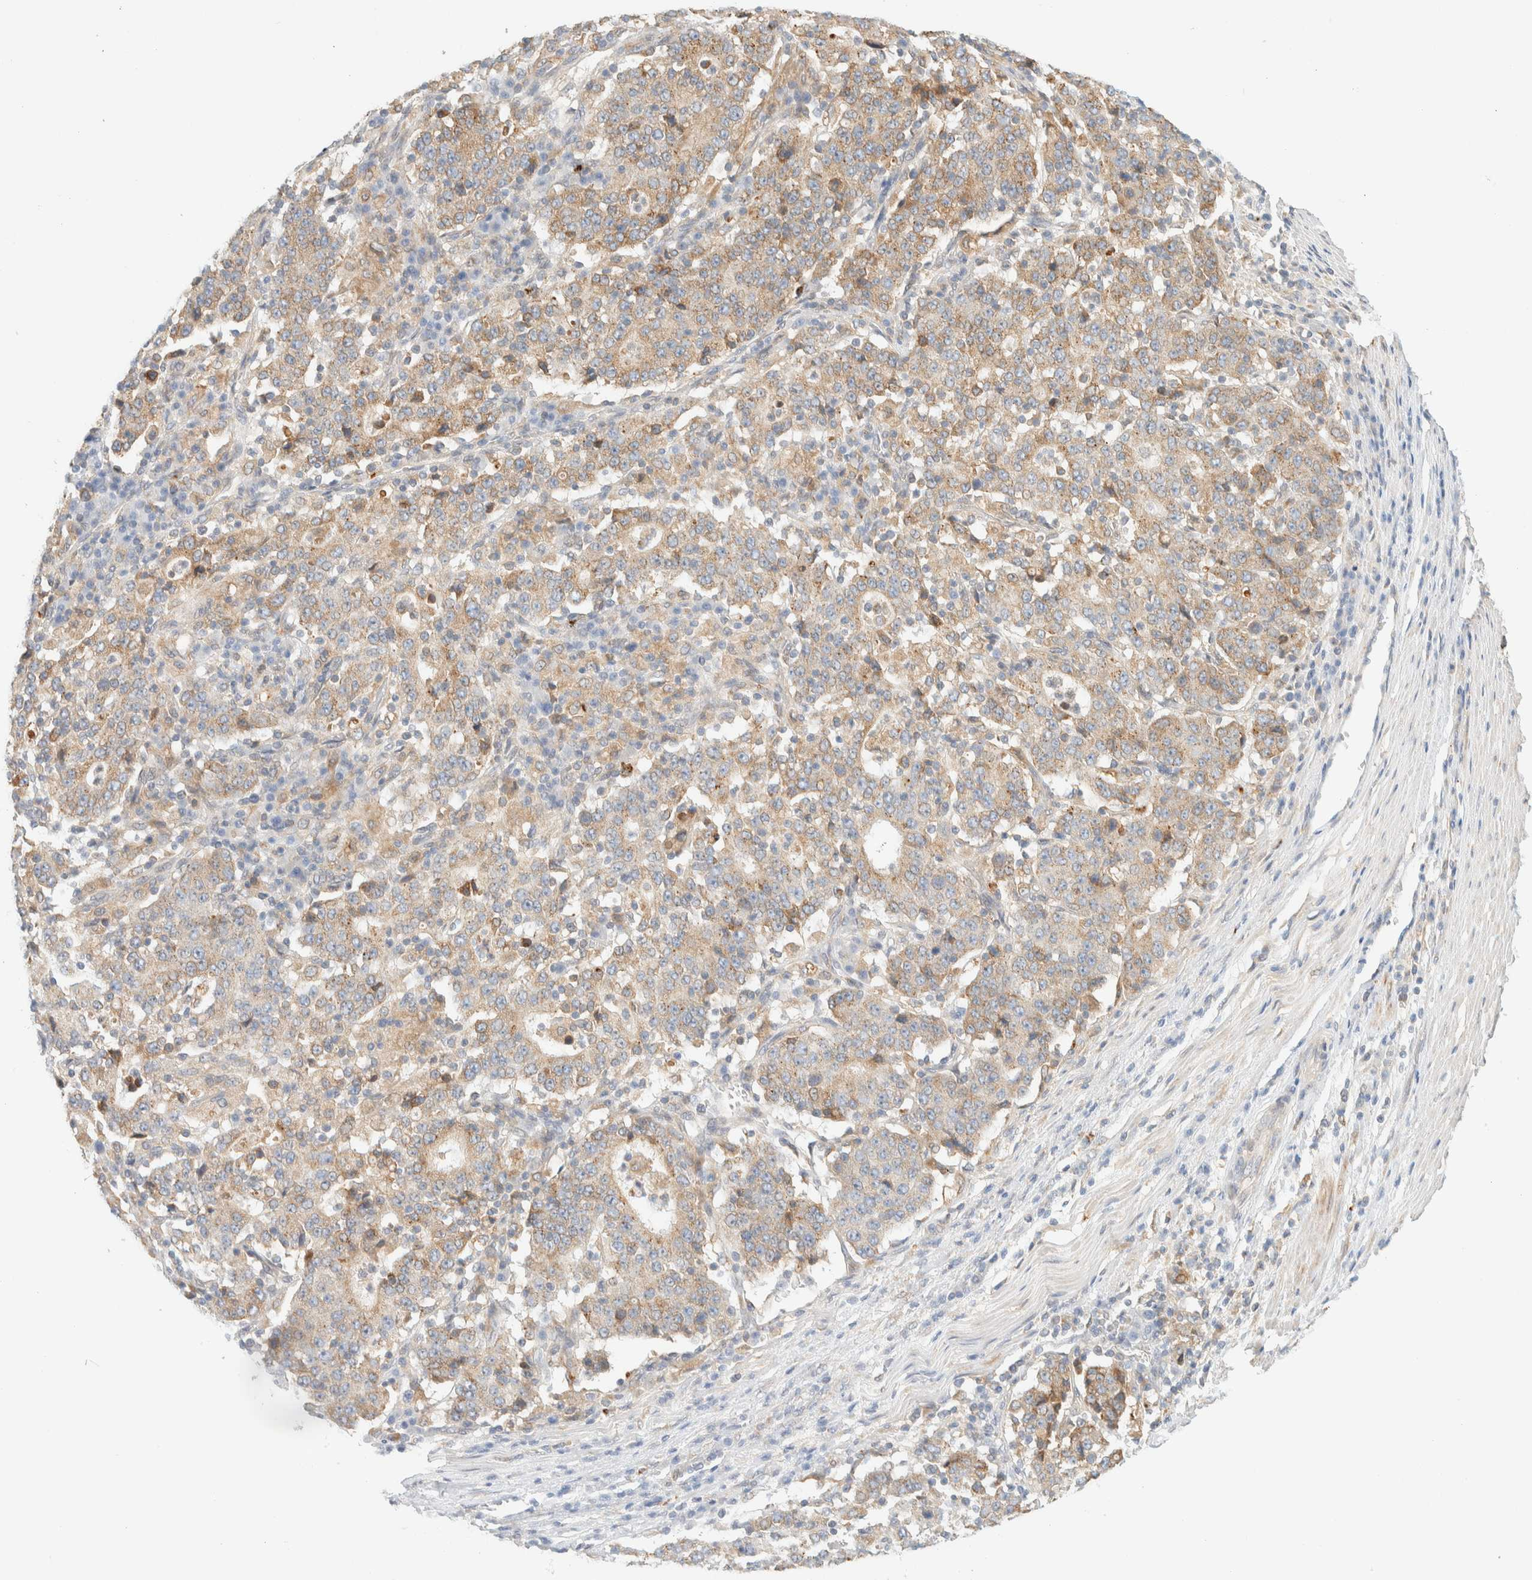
{"staining": {"intensity": "weak", "quantity": ">75%", "location": "cytoplasmic/membranous"}, "tissue": "stomach cancer", "cell_type": "Tumor cells", "image_type": "cancer", "snomed": [{"axis": "morphology", "description": "Adenocarcinoma, NOS"}, {"axis": "topography", "description": "Stomach"}], "caption": "High-power microscopy captured an immunohistochemistry (IHC) micrograph of stomach adenocarcinoma, revealing weak cytoplasmic/membranous positivity in approximately >75% of tumor cells.", "gene": "NT5C", "patient": {"sex": "male", "age": 59}}